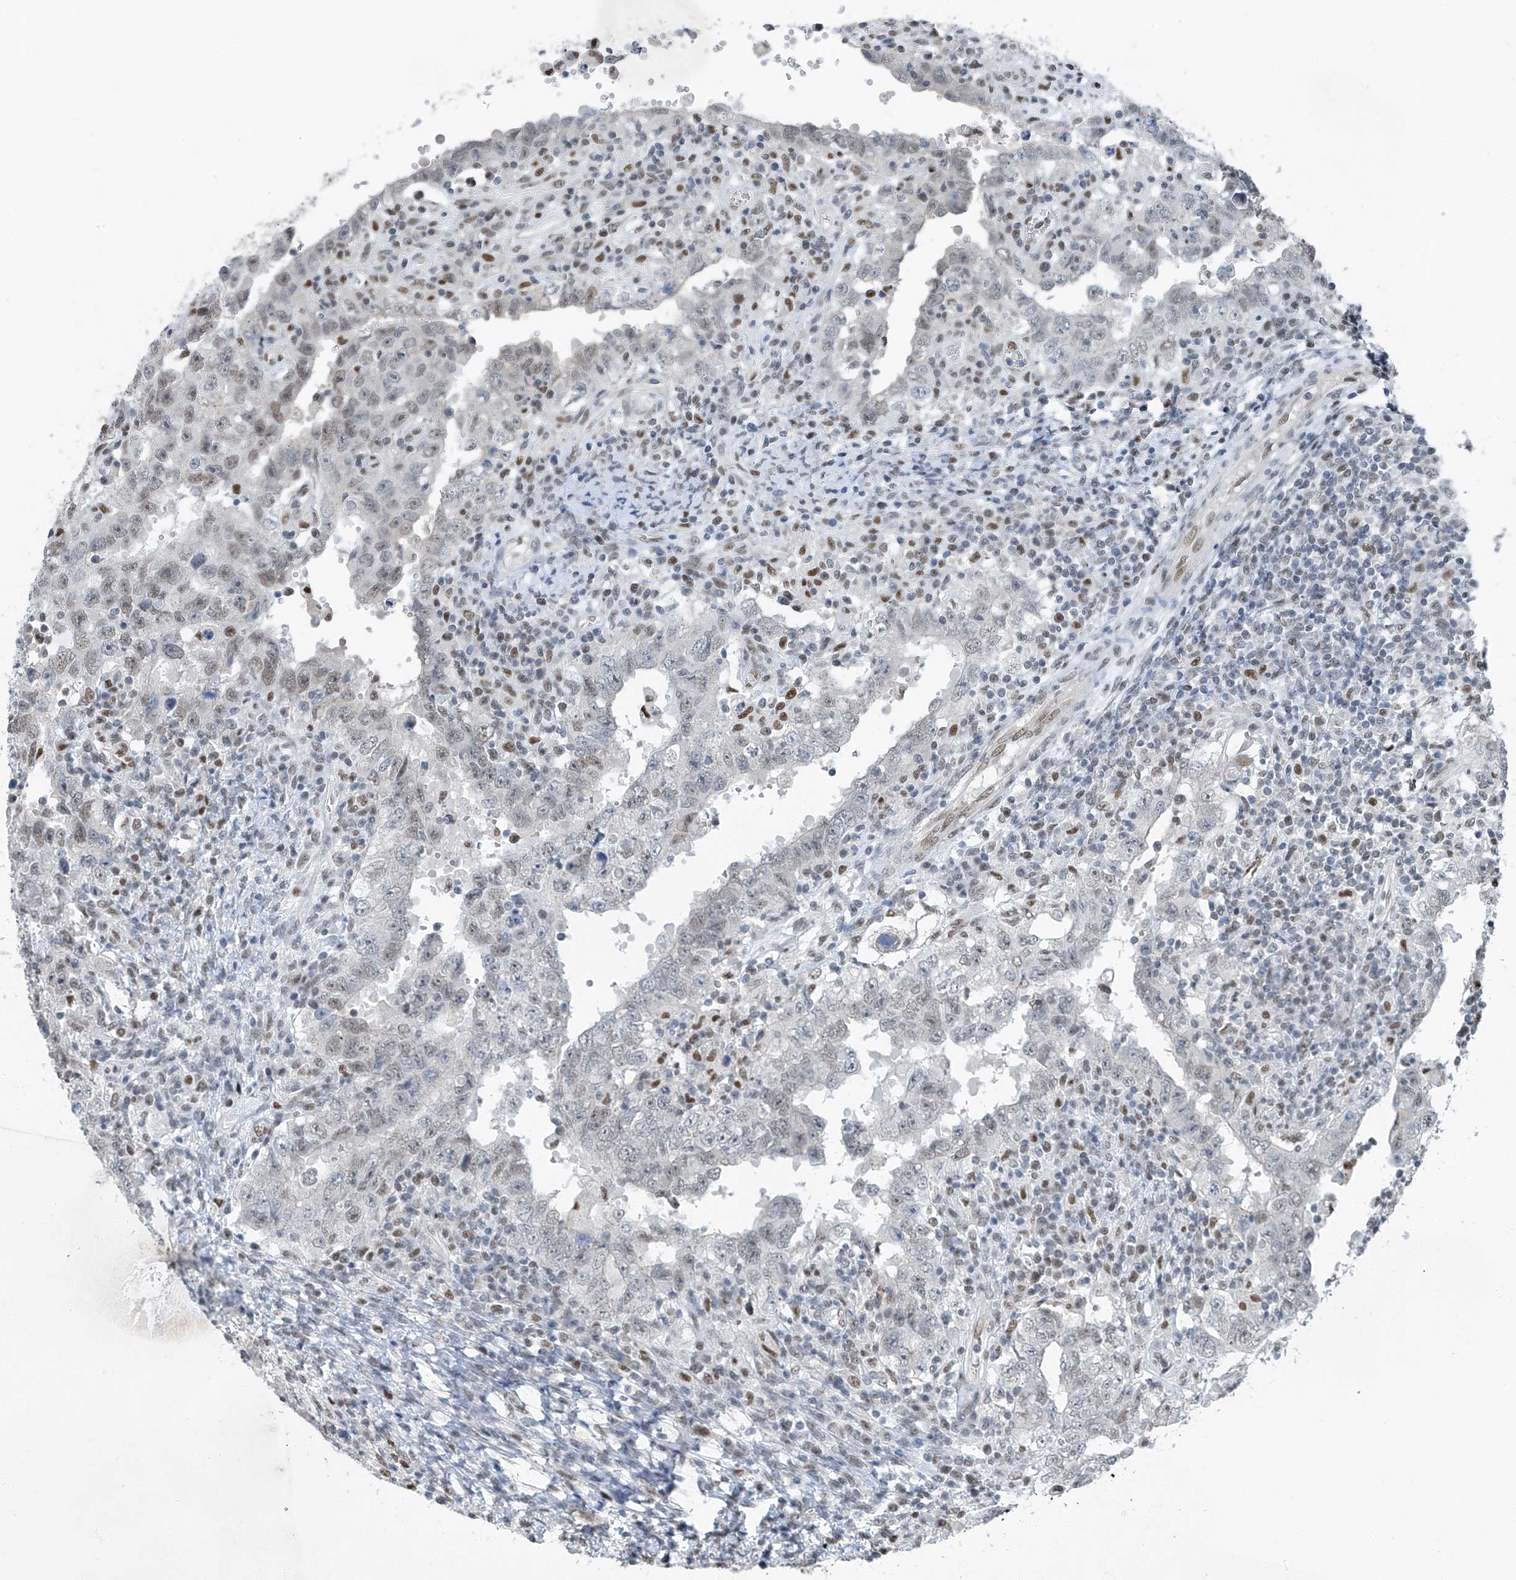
{"staining": {"intensity": "weak", "quantity": "<25%", "location": "nuclear"}, "tissue": "testis cancer", "cell_type": "Tumor cells", "image_type": "cancer", "snomed": [{"axis": "morphology", "description": "Carcinoma, Embryonal, NOS"}, {"axis": "topography", "description": "Testis"}], "caption": "A high-resolution micrograph shows immunohistochemistry (IHC) staining of embryonal carcinoma (testis), which shows no significant positivity in tumor cells. (Brightfield microscopy of DAB immunohistochemistry (IHC) at high magnification).", "gene": "TAF8", "patient": {"sex": "male", "age": 26}}